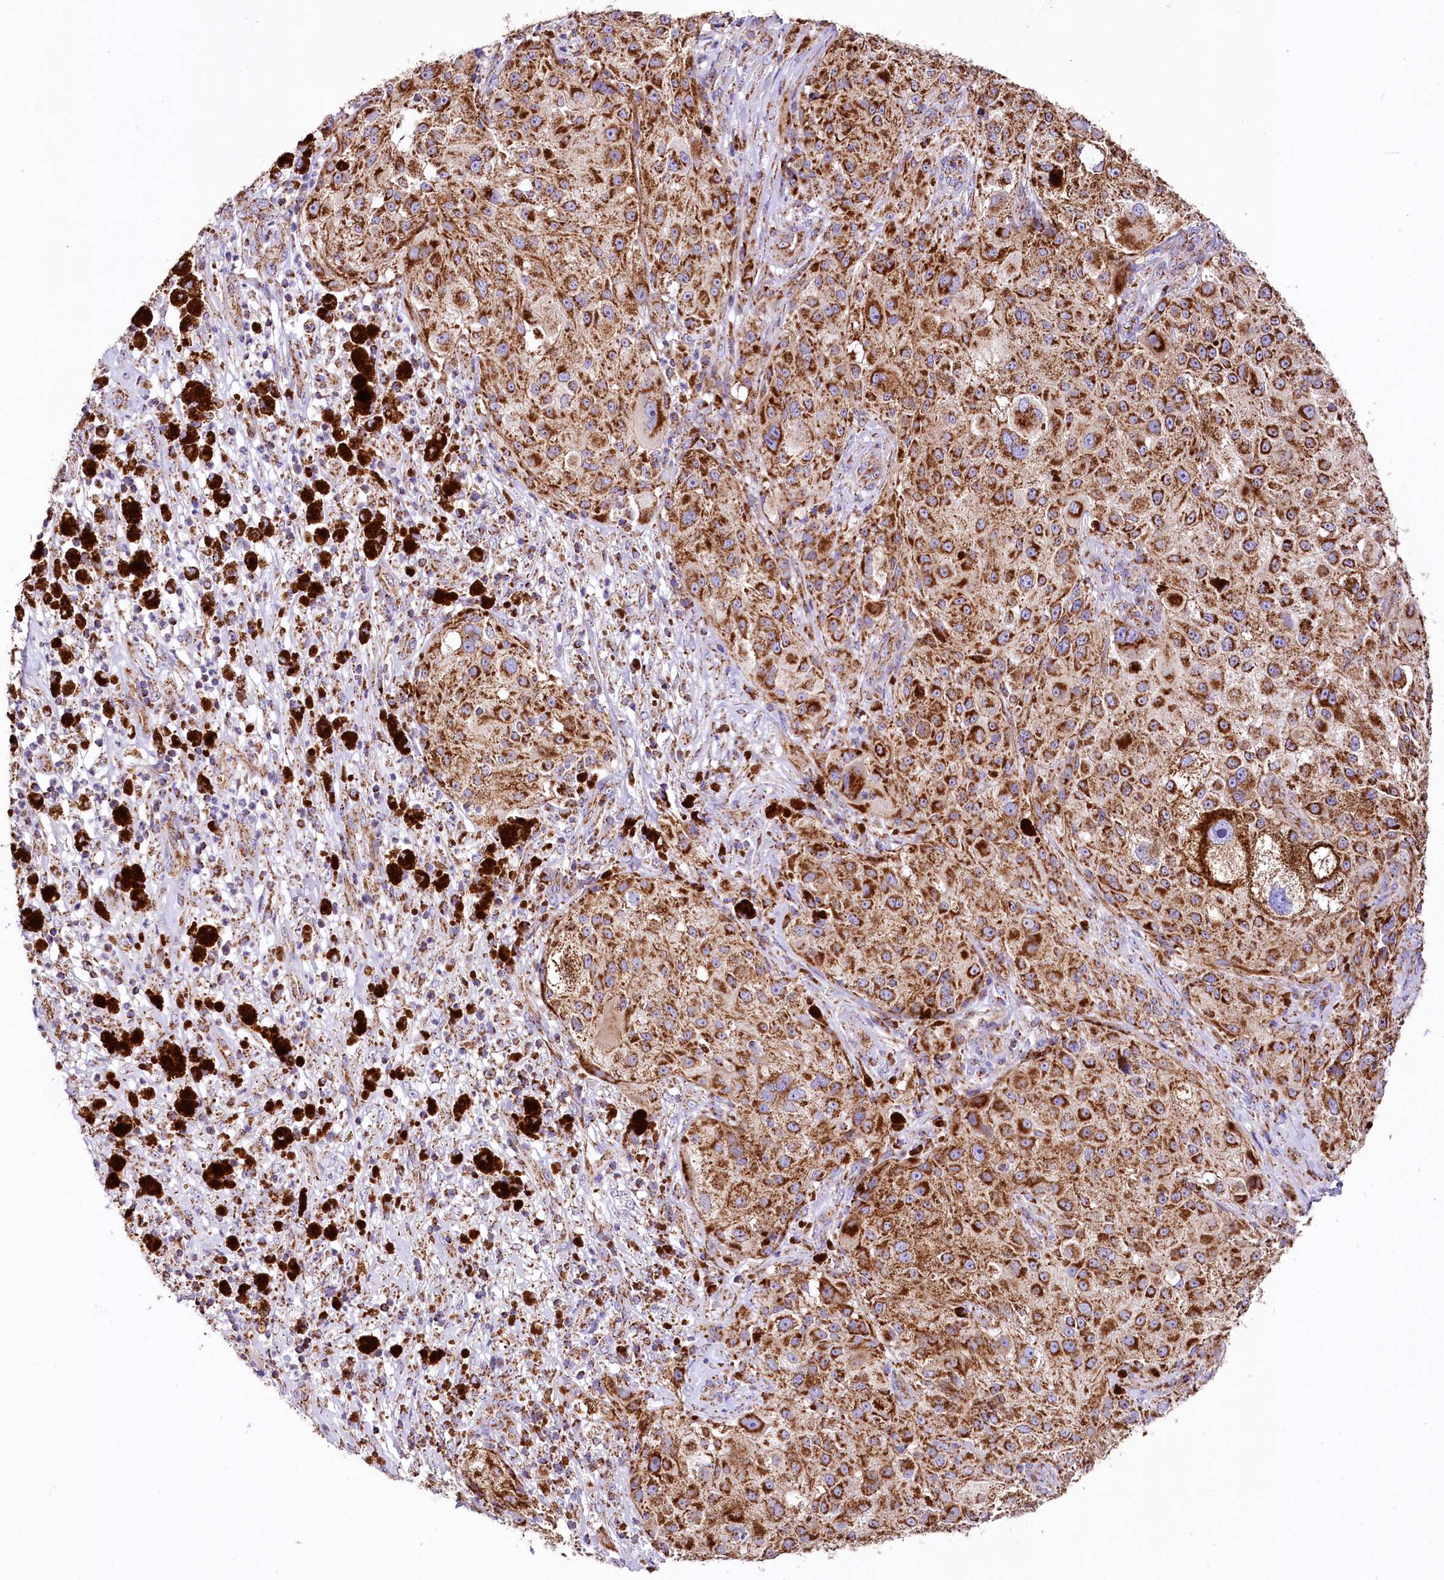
{"staining": {"intensity": "strong", "quantity": ">75%", "location": "cytoplasmic/membranous"}, "tissue": "melanoma", "cell_type": "Tumor cells", "image_type": "cancer", "snomed": [{"axis": "morphology", "description": "Necrosis, NOS"}, {"axis": "morphology", "description": "Malignant melanoma, NOS"}, {"axis": "topography", "description": "Skin"}], "caption": "Malignant melanoma stained for a protein reveals strong cytoplasmic/membranous positivity in tumor cells.", "gene": "APLP2", "patient": {"sex": "female", "age": 87}}